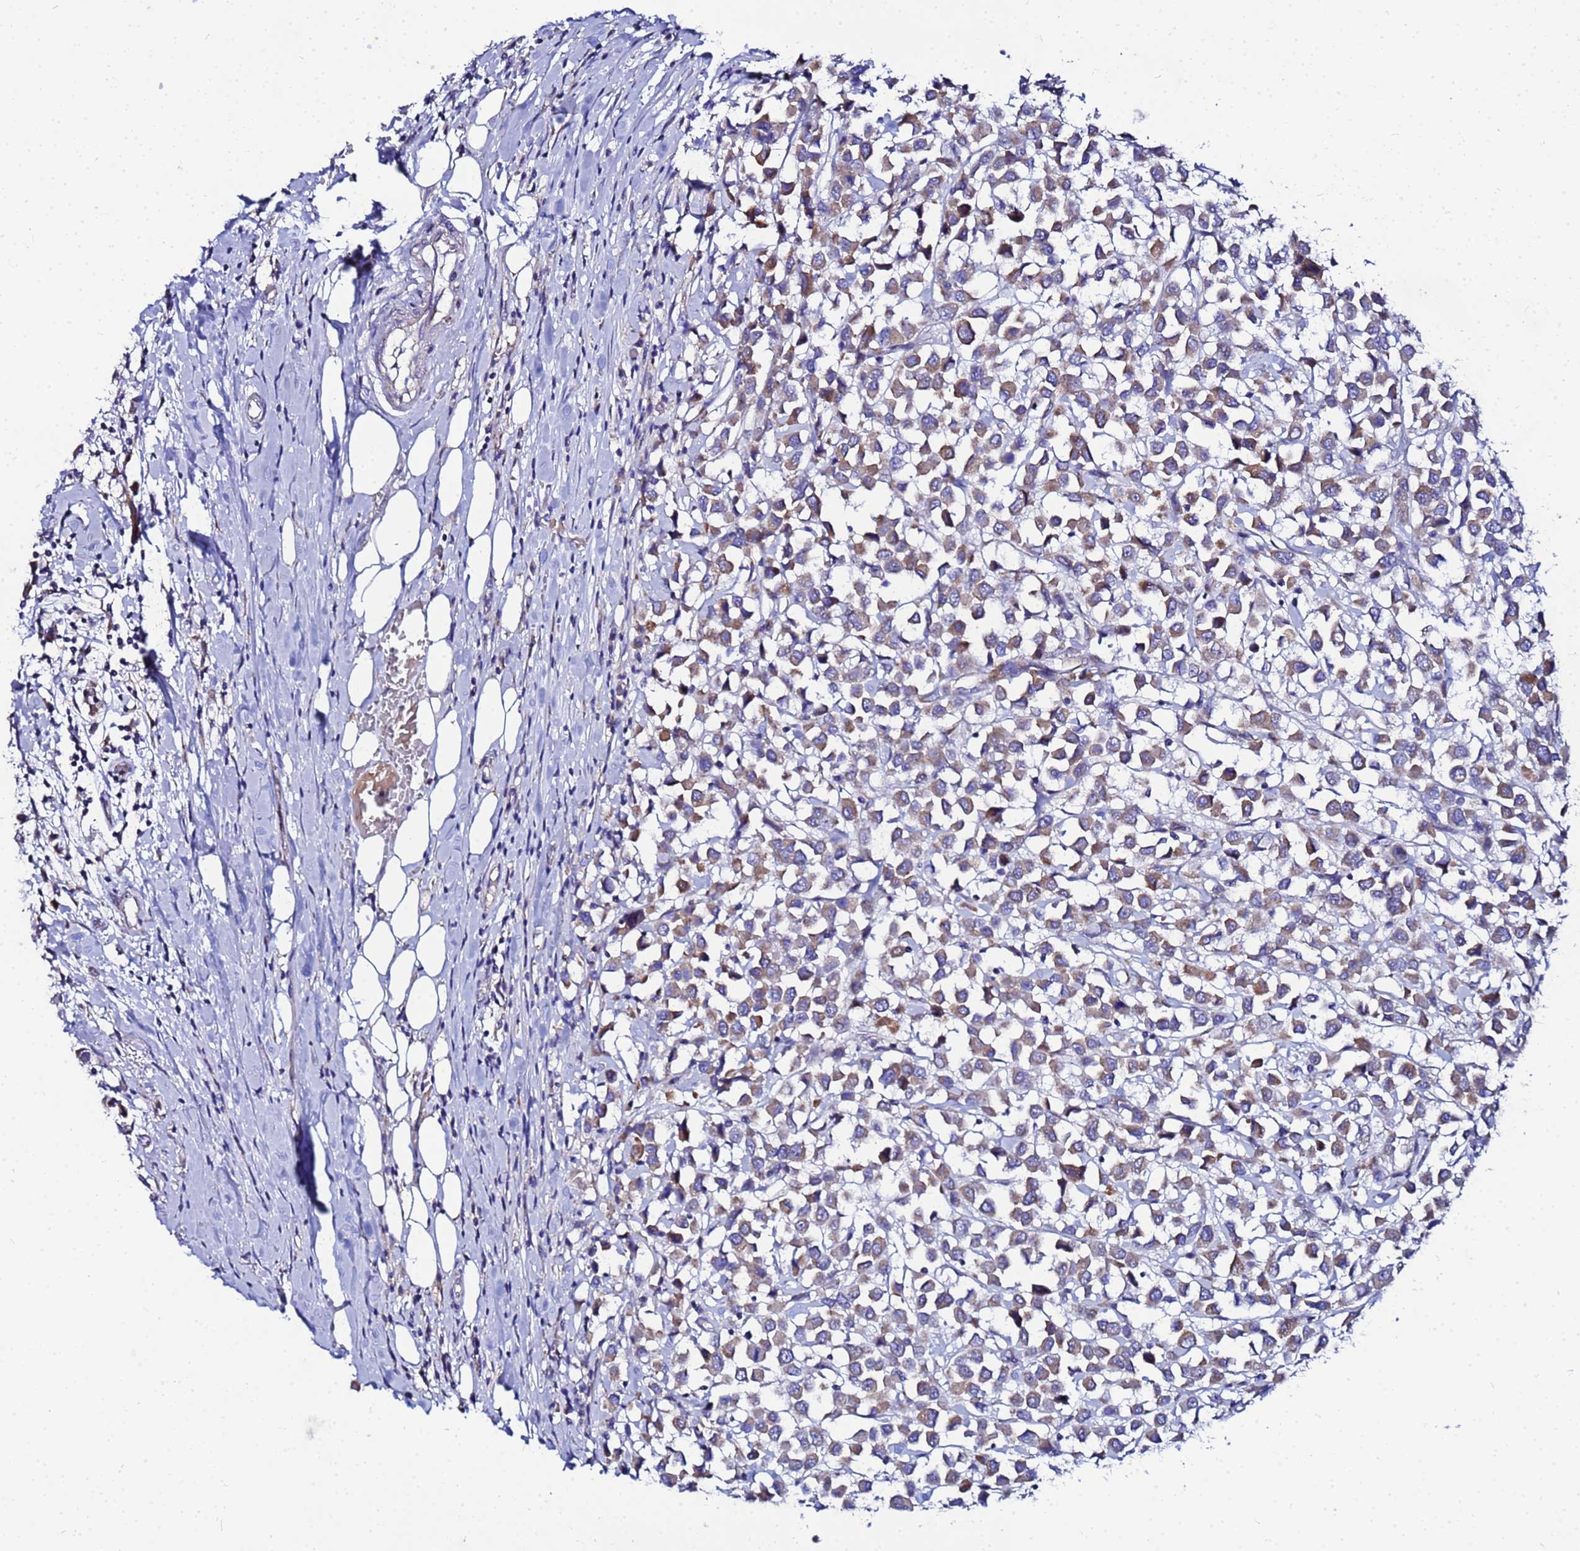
{"staining": {"intensity": "moderate", "quantity": ">75%", "location": "cytoplasmic/membranous"}, "tissue": "breast cancer", "cell_type": "Tumor cells", "image_type": "cancer", "snomed": [{"axis": "morphology", "description": "Duct carcinoma"}, {"axis": "topography", "description": "Breast"}], "caption": "Immunohistochemical staining of breast cancer displays medium levels of moderate cytoplasmic/membranous staining in approximately >75% of tumor cells.", "gene": "FAHD2A", "patient": {"sex": "female", "age": 61}}